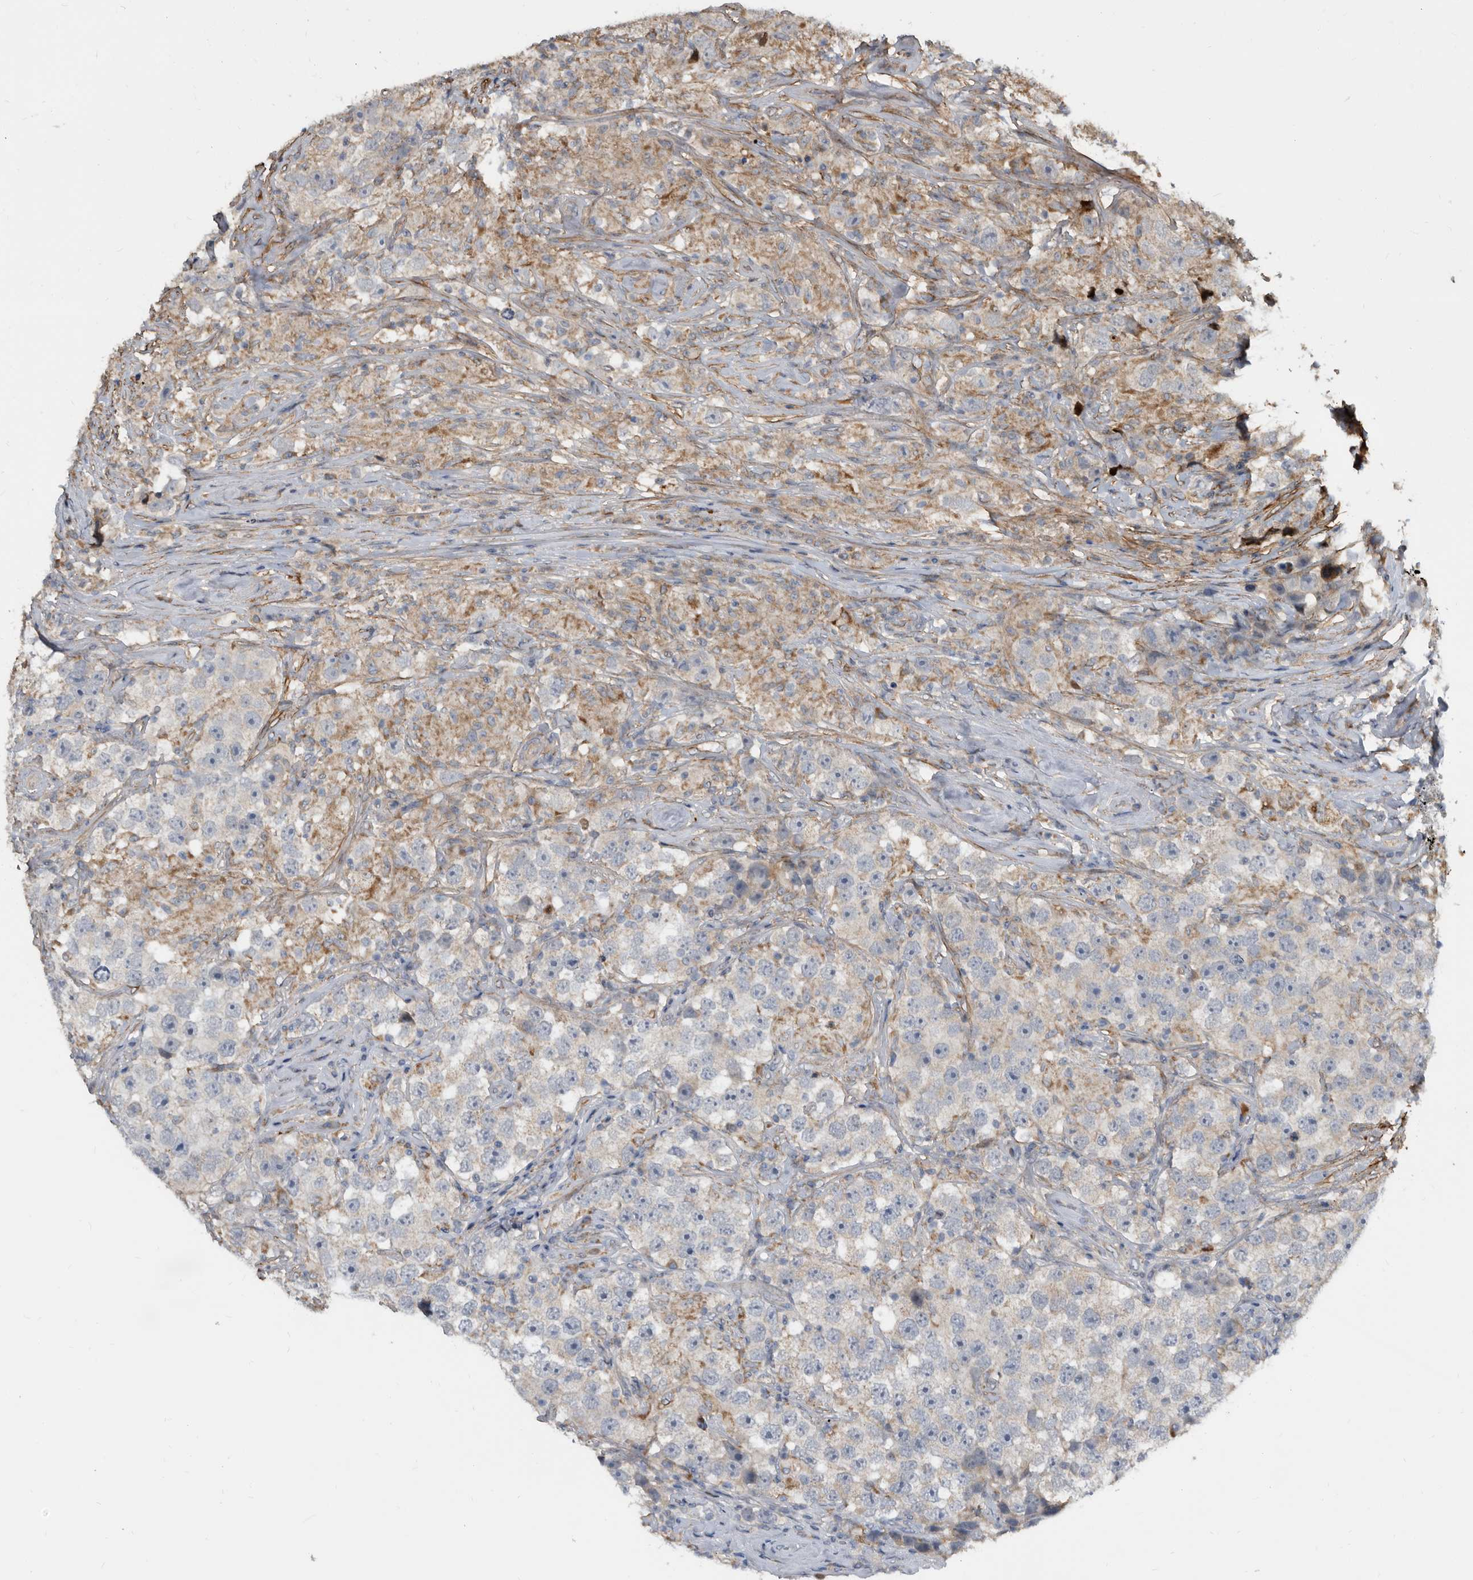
{"staining": {"intensity": "negative", "quantity": "none", "location": "none"}, "tissue": "testis cancer", "cell_type": "Tumor cells", "image_type": "cancer", "snomed": [{"axis": "morphology", "description": "Seminoma, NOS"}, {"axis": "topography", "description": "Testis"}], "caption": "The photomicrograph exhibits no staining of tumor cells in testis seminoma.", "gene": "PI15", "patient": {"sex": "male", "age": 49}}